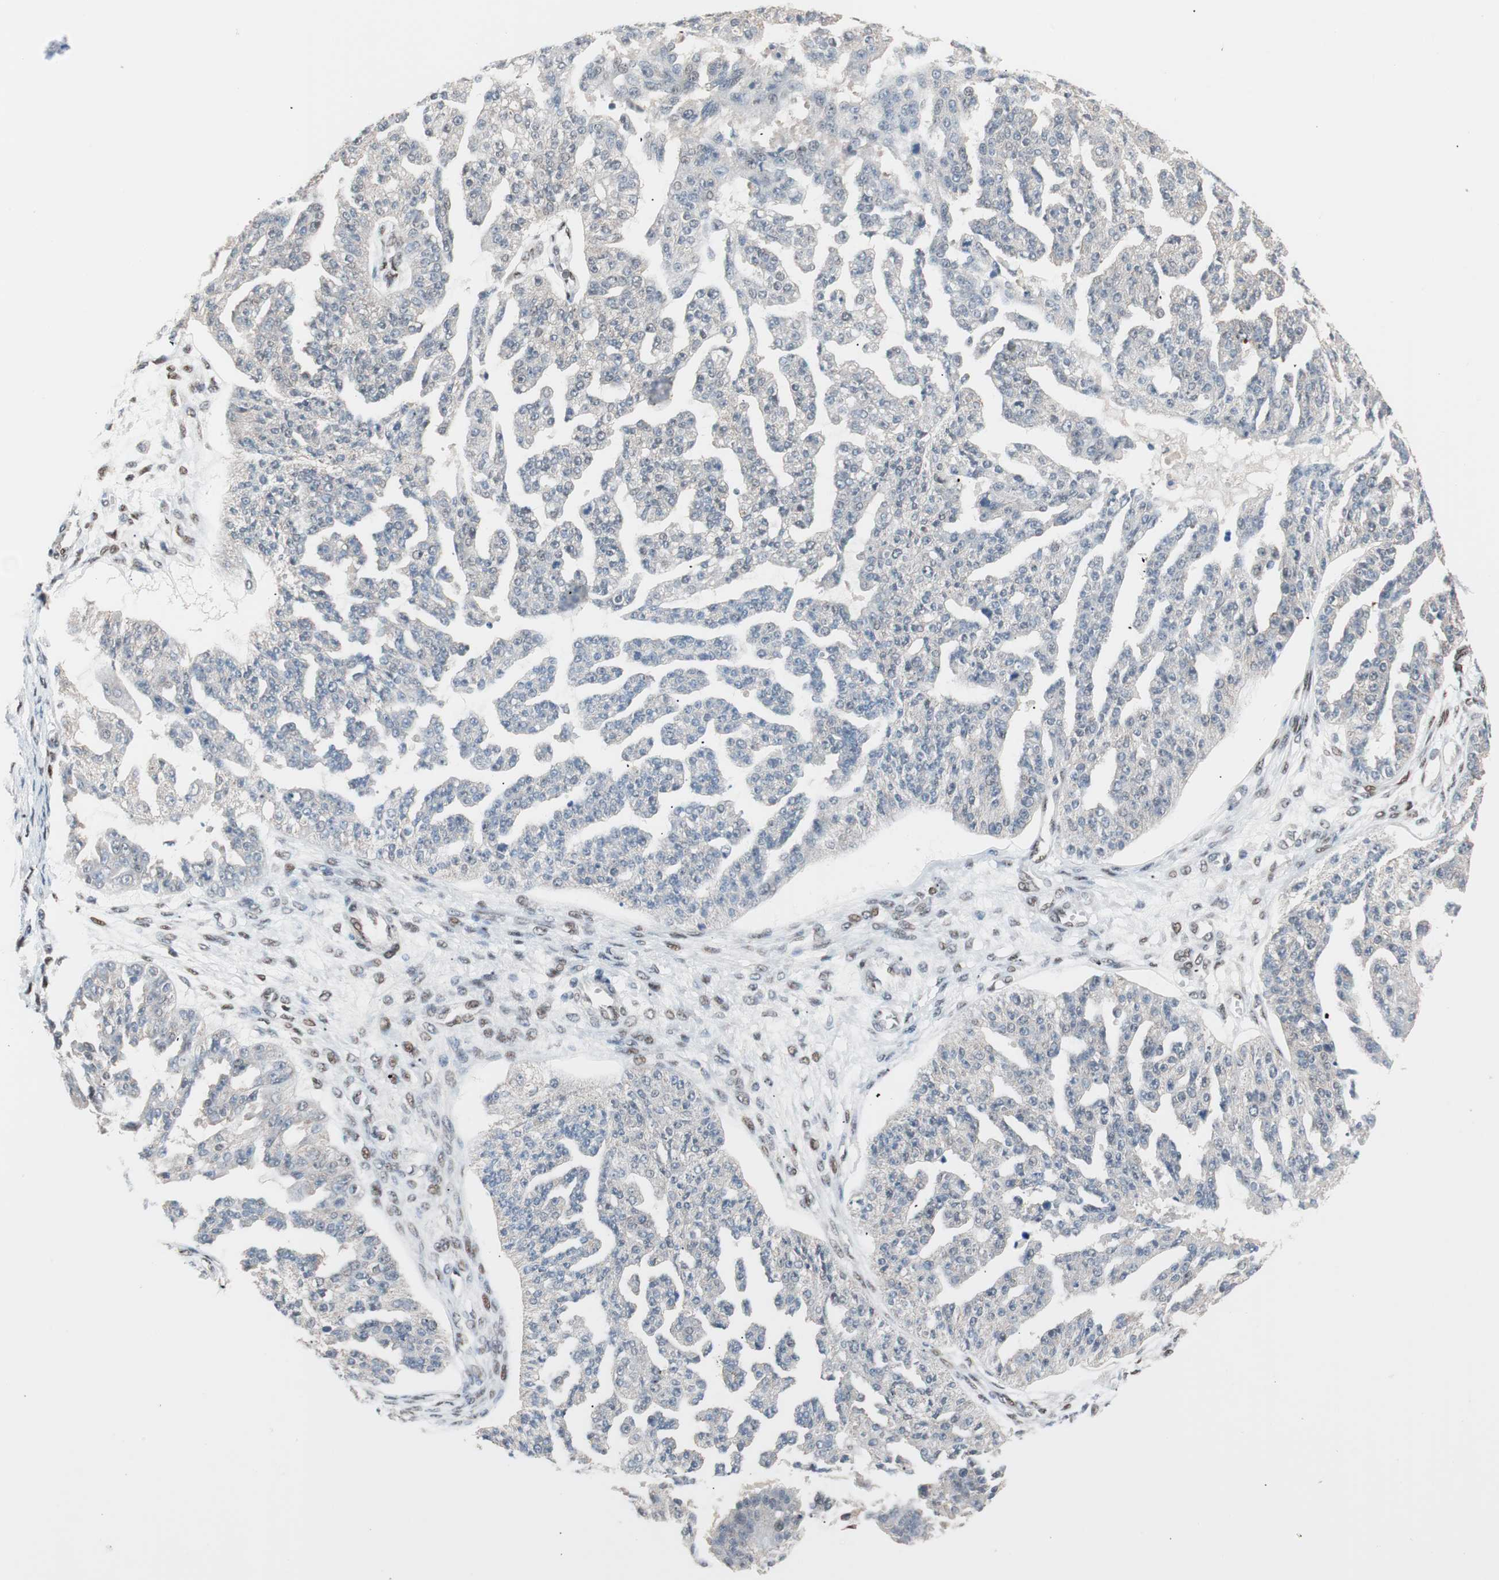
{"staining": {"intensity": "negative", "quantity": "none", "location": "none"}, "tissue": "ovarian cancer", "cell_type": "Tumor cells", "image_type": "cancer", "snomed": [{"axis": "morphology", "description": "Cystadenocarcinoma, serous, NOS"}, {"axis": "topography", "description": "Ovary"}], "caption": "A histopathology image of human serous cystadenocarcinoma (ovarian) is negative for staining in tumor cells.", "gene": "POLH", "patient": {"sex": "female", "age": 58}}